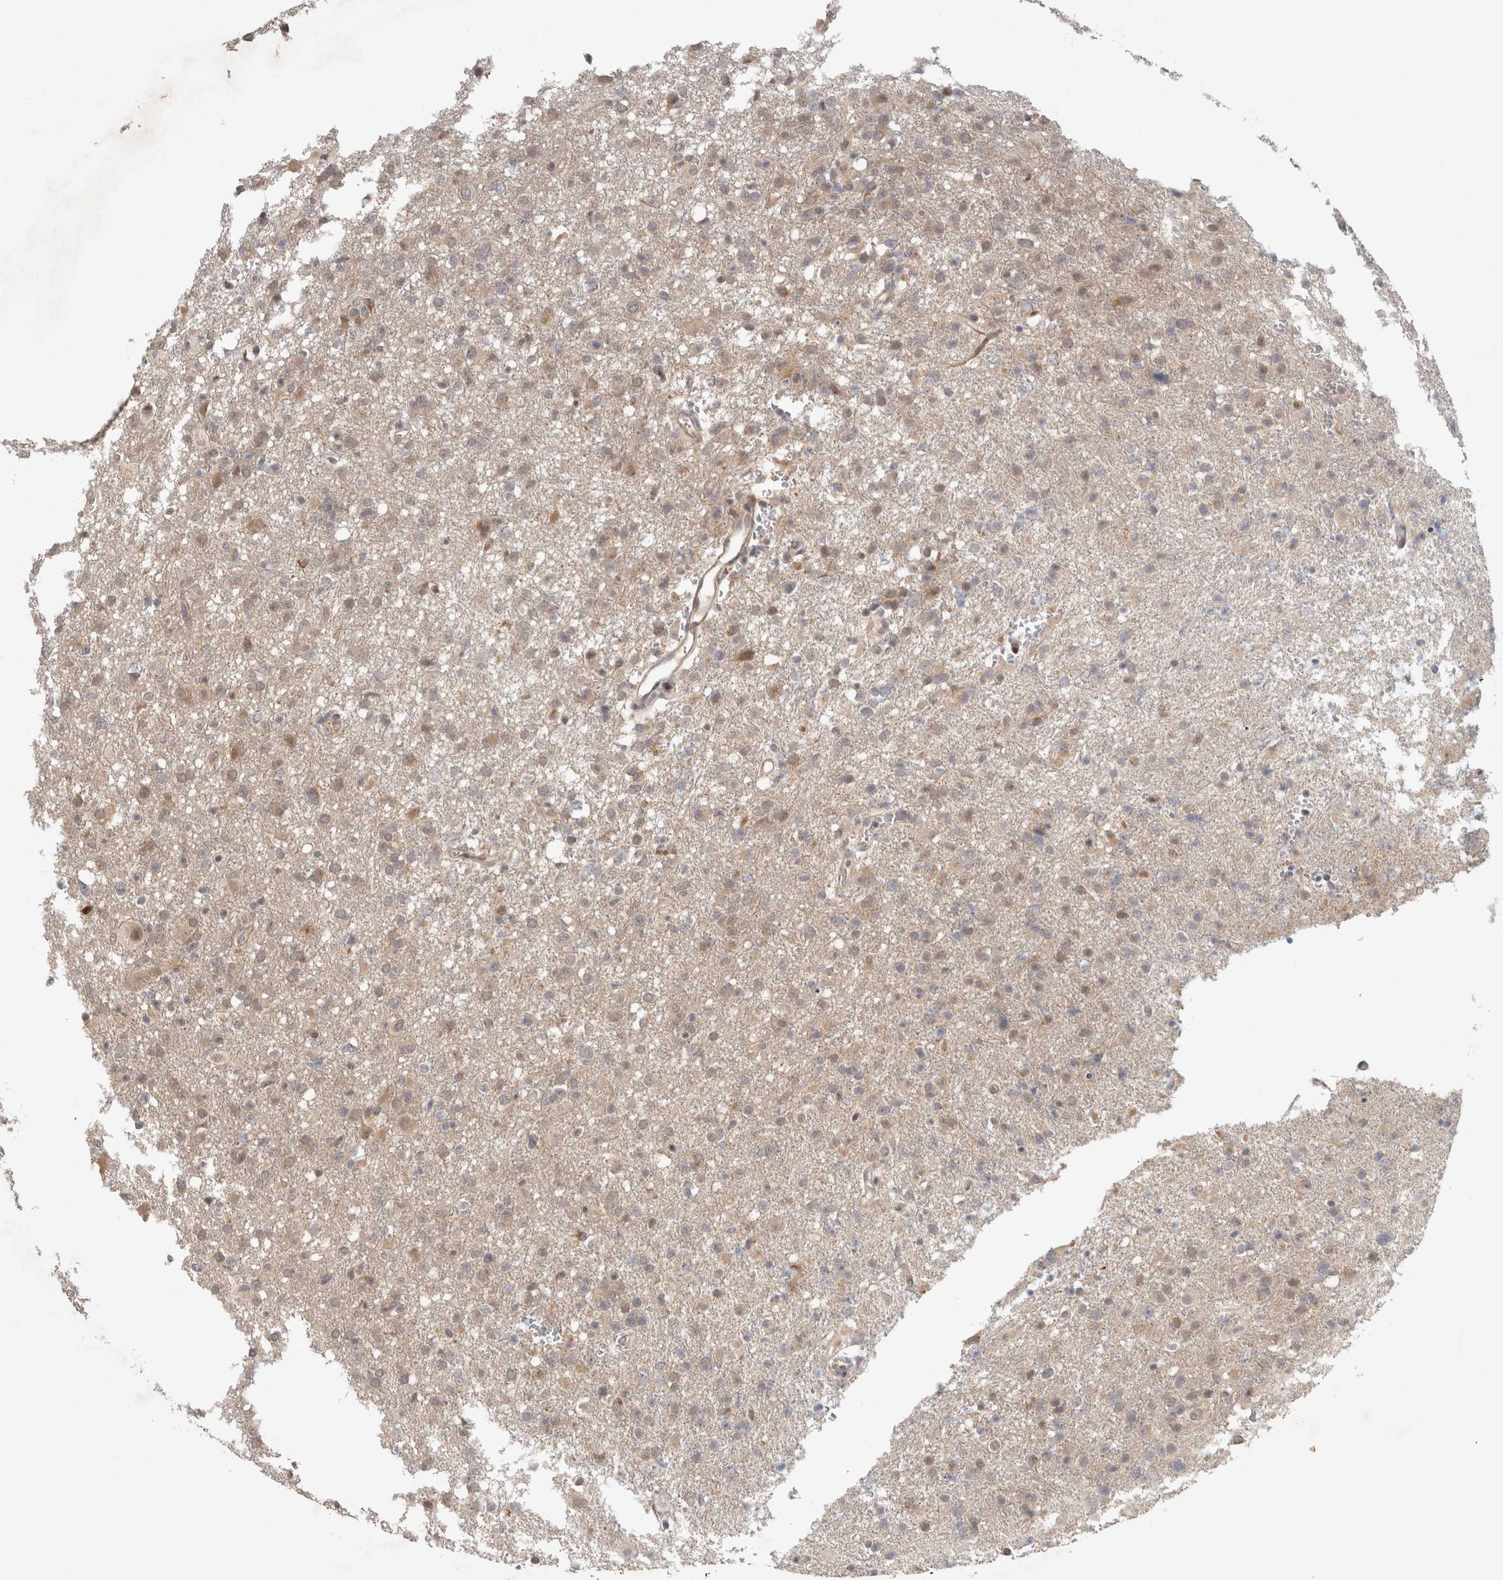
{"staining": {"intensity": "weak", "quantity": "25%-75%", "location": "cytoplasmic/membranous"}, "tissue": "glioma", "cell_type": "Tumor cells", "image_type": "cancer", "snomed": [{"axis": "morphology", "description": "Glioma, malignant, High grade"}, {"axis": "topography", "description": "Brain"}], "caption": "Protein expression analysis of malignant glioma (high-grade) reveals weak cytoplasmic/membranous expression in approximately 25%-75% of tumor cells.", "gene": "CRISPLD1", "patient": {"sex": "female", "age": 57}}